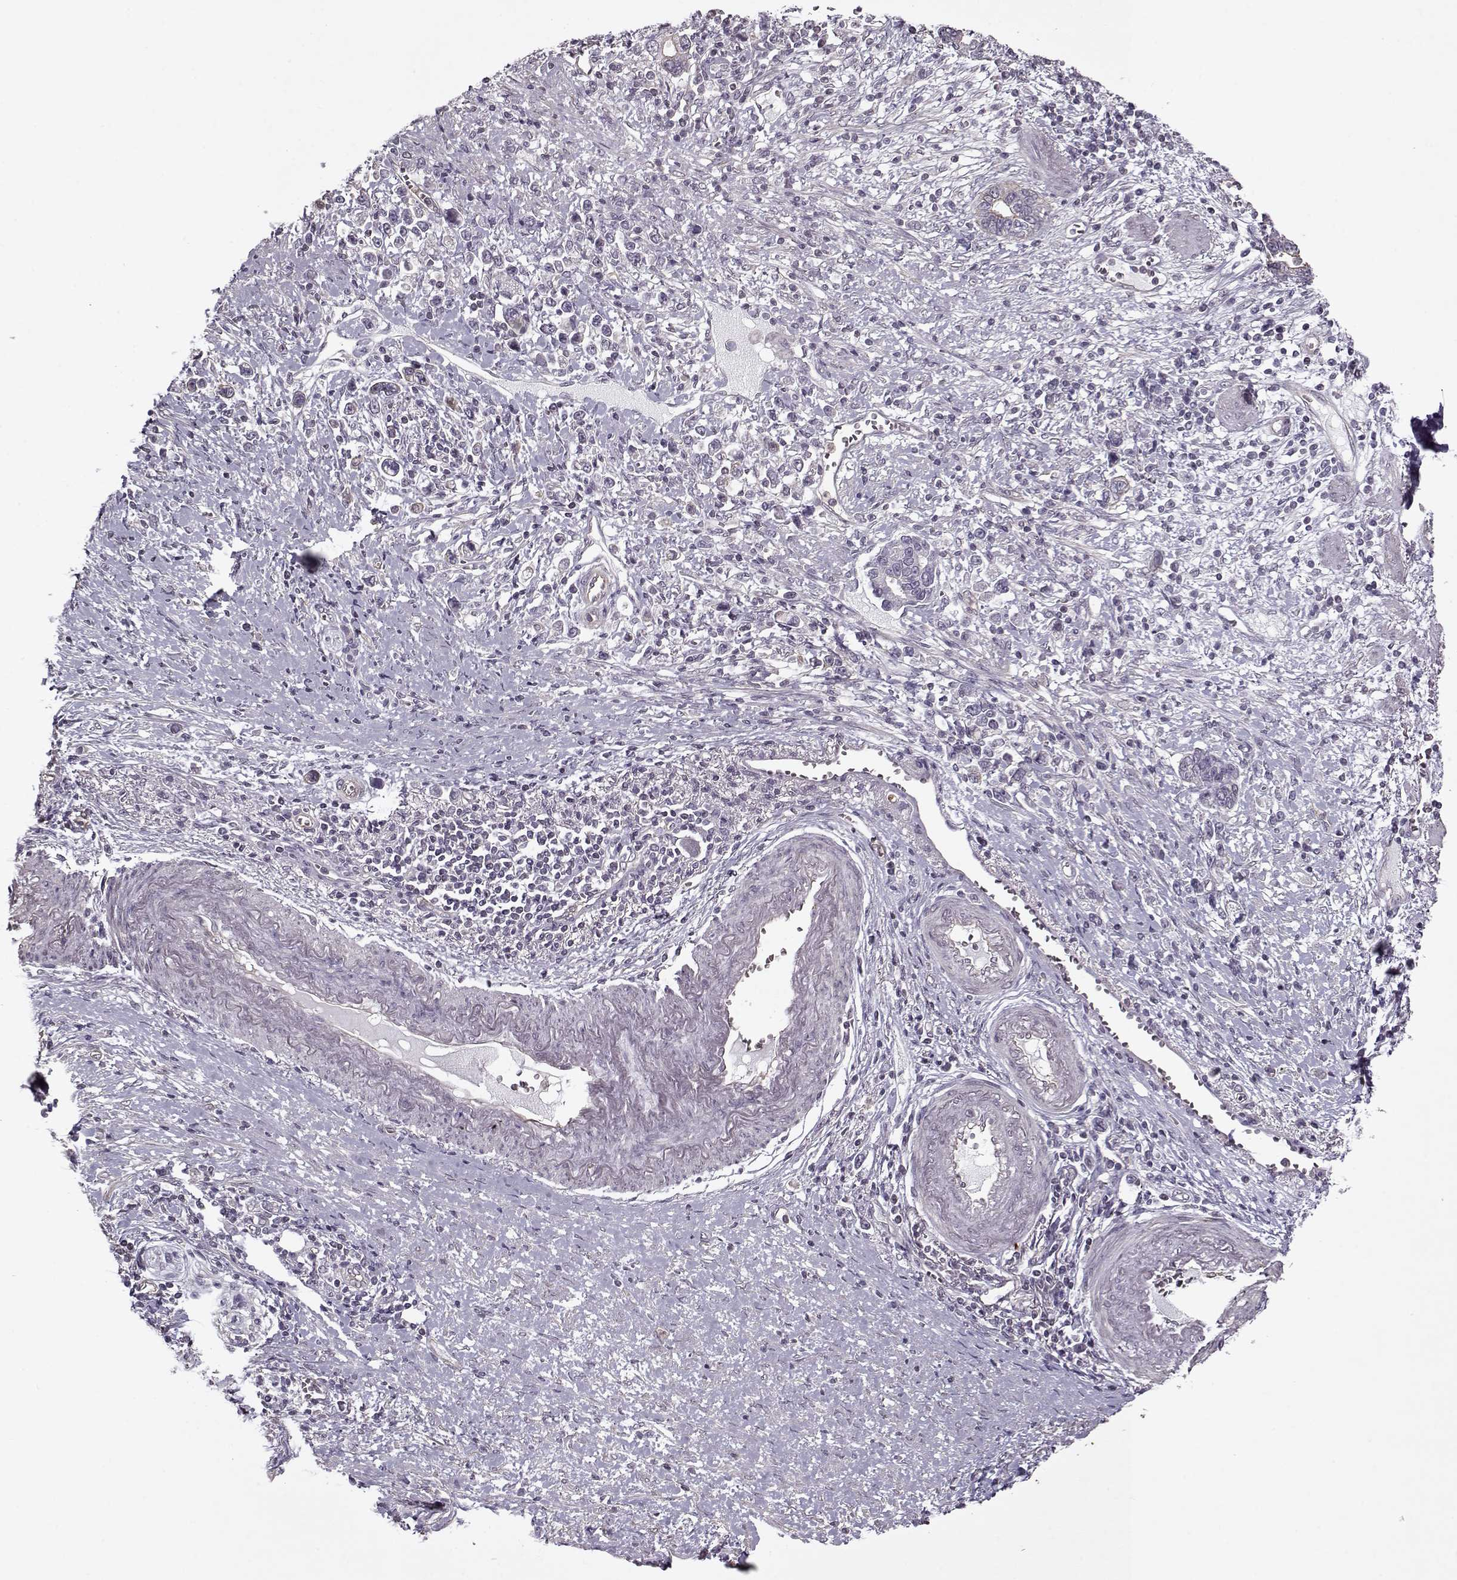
{"staining": {"intensity": "negative", "quantity": "none", "location": "none"}, "tissue": "stomach cancer", "cell_type": "Tumor cells", "image_type": "cancer", "snomed": [{"axis": "morphology", "description": "Adenocarcinoma, NOS"}, {"axis": "topography", "description": "Stomach"}], "caption": "Histopathology image shows no protein expression in tumor cells of adenocarcinoma (stomach) tissue. Nuclei are stained in blue.", "gene": "KRT9", "patient": {"sex": "male", "age": 63}}